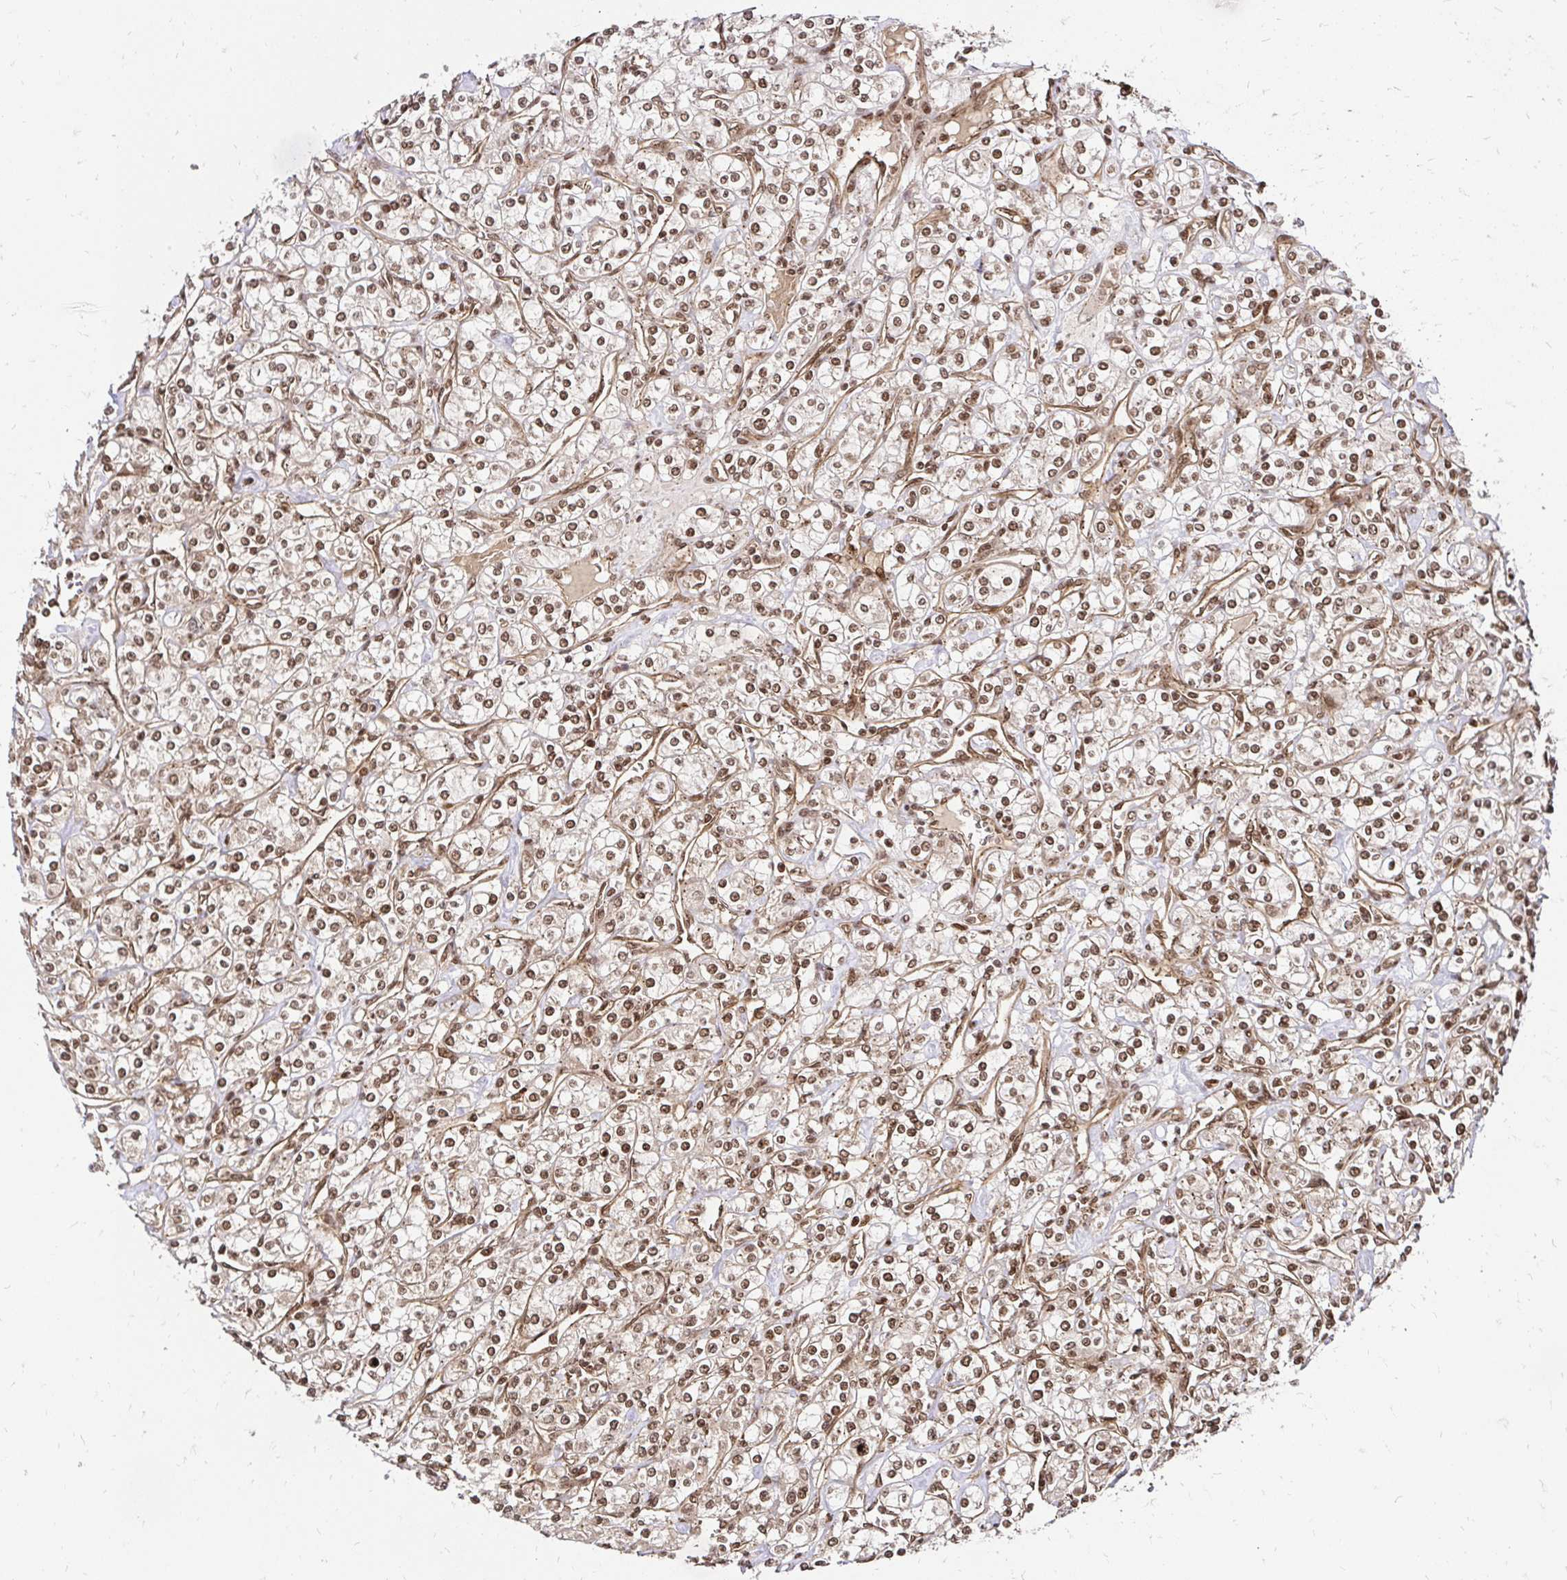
{"staining": {"intensity": "moderate", "quantity": ">75%", "location": "nuclear"}, "tissue": "renal cancer", "cell_type": "Tumor cells", "image_type": "cancer", "snomed": [{"axis": "morphology", "description": "Adenocarcinoma, NOS"}, {"axis": "topography", "description": "Kidney"}], "caption": "This is a histology image of immunohistochemistry (IHC) staining of renal adenocarcinoma, which shows moderate positivity in the nuclear of tumor cells.", "gene": "GLYR1", "patient": {"sex": "male", "age": 77}}